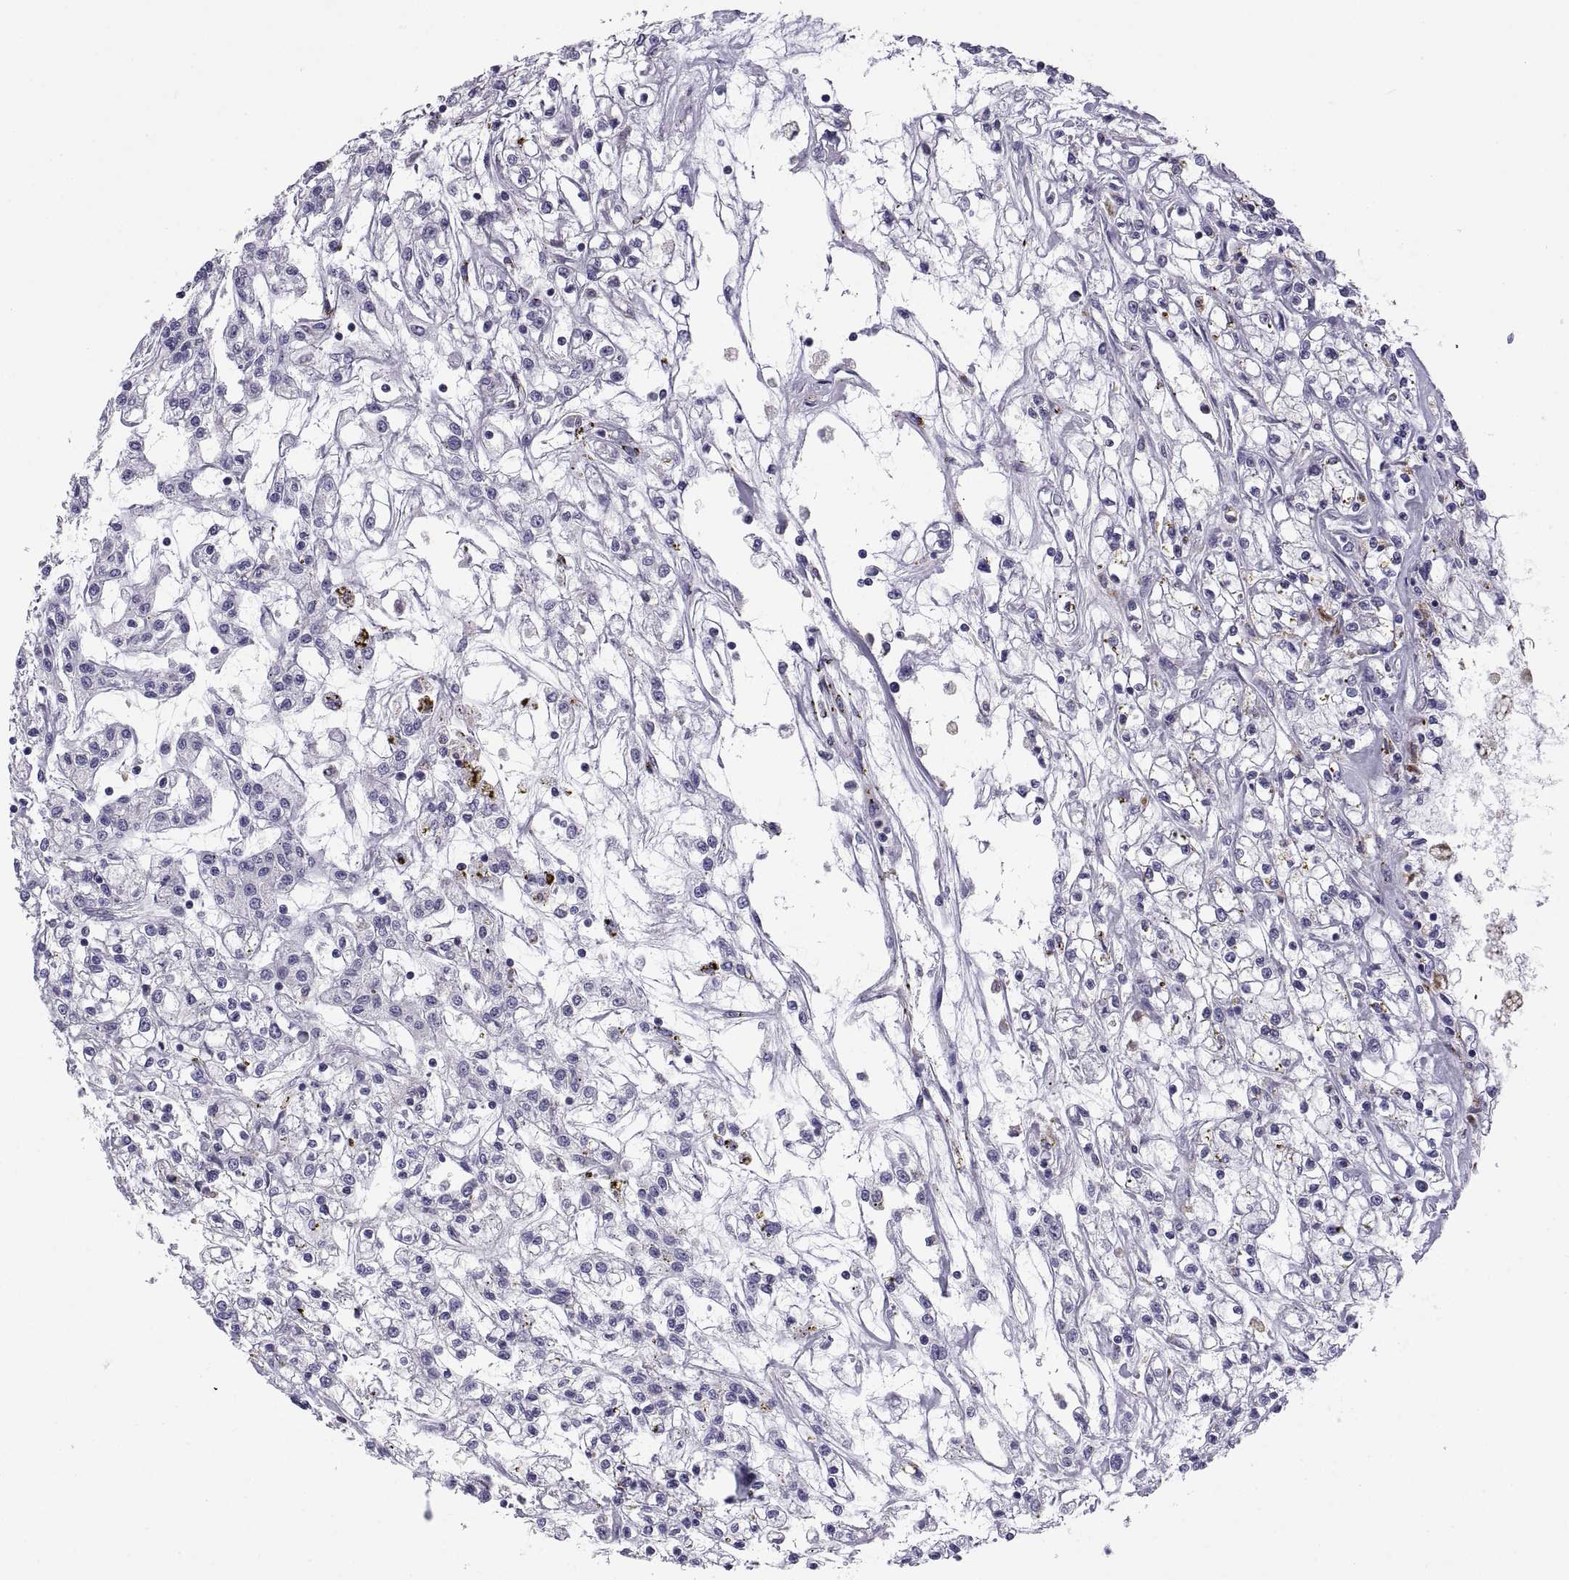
{"staining": {"intensity": "negative", "quantity": "none", "location": "none"}, "tissue": "renal cancer", "cell_type": "Tumor cells", "image_type": "cancer", "snomed": [{"axis": "morphology", "description": "Adenocarcinoma, NOS"}, {"axis": "topography", "description": "Kidney"}], "caption": "Human adenocarcinoma (renal) stained for a protein using immunohistochemistry reveals no positivity in tumor cells.", "gene": "RGS19", "patient": {"sex": "female", "age": 59}}